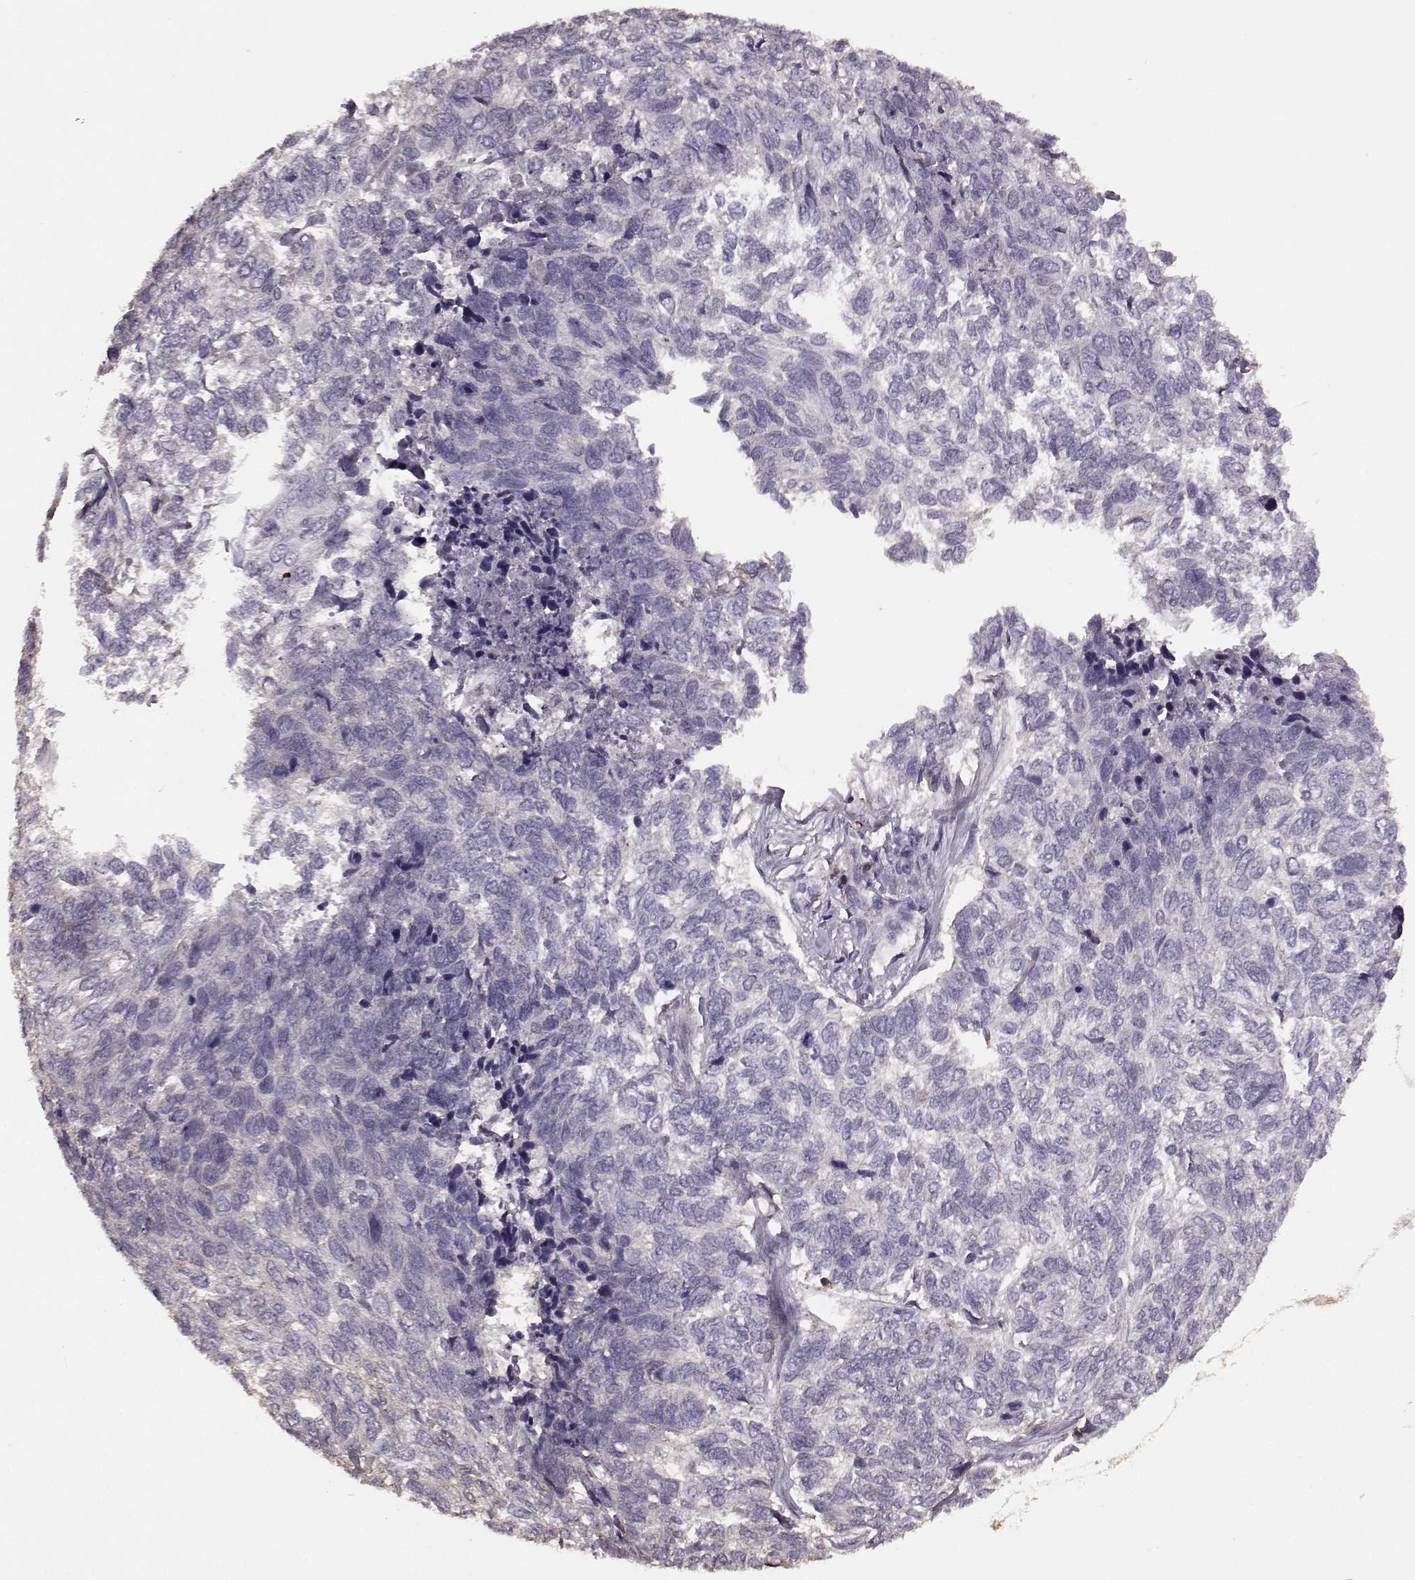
{"staining": {"intensity": "negative", "quantity": "none", "location": "none"}, "tissue": "skin cancer", "cell_type": "Tumor cells", "image_type": "cancer", "snomed": [{"axis": "morphology", "description": "Basal cell carcinoma"}, {"axis": "topography", "description": "Skin"}], "caption": "Skin cancer was stained to show a protein in brown. There is no significant expression in tumor cells.", "gene": "PDCD1", "patient": {"sex": "female", "age": 65}}